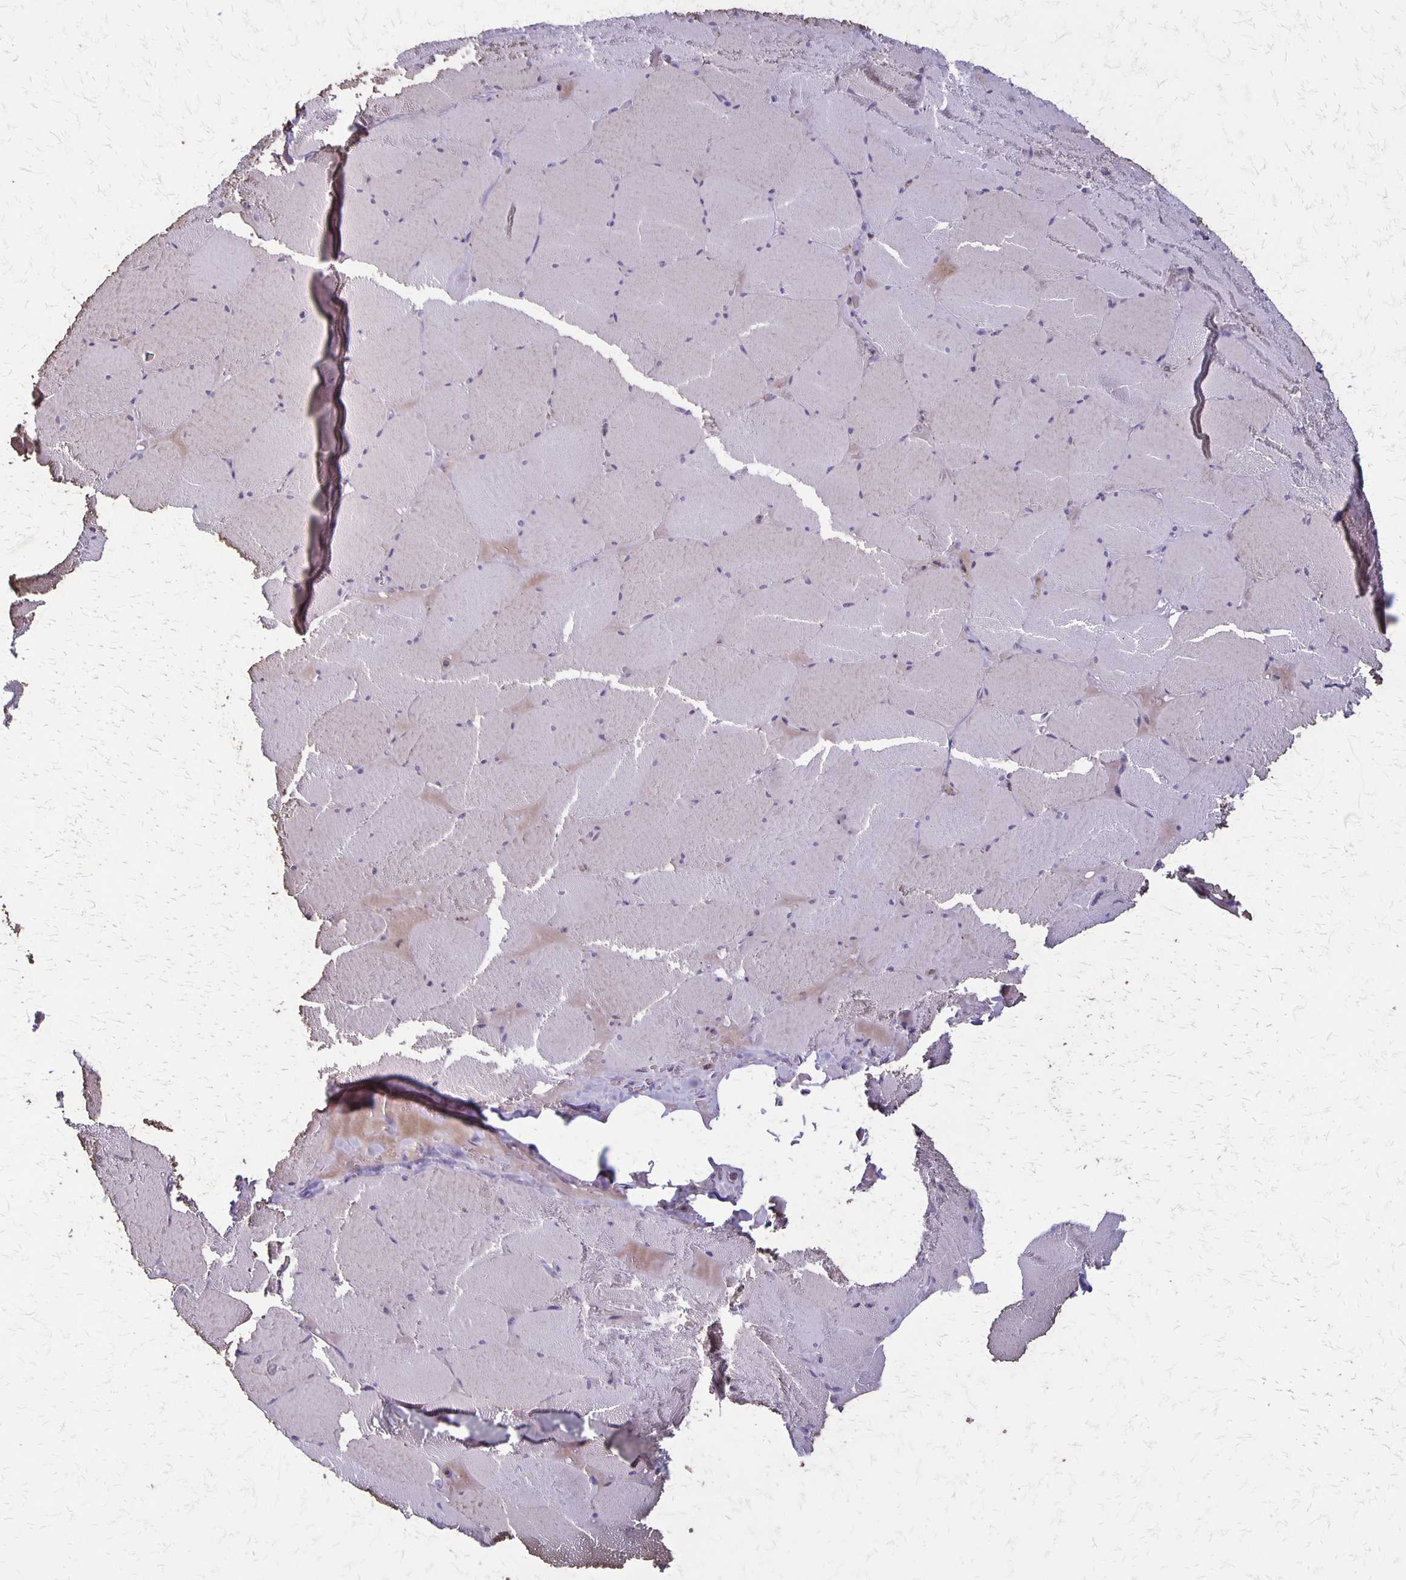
{"staining": {"intensity": "weak", "quantity": "<25%", "location": "cytoplasmic/membranous"}, "tissue": "skeletal muscle", "cell_type": "Myocytes", "image_type": "normal", "snomed": [{"axis": "morphology", "description": "Normal tissue, NOS"}, {"axis": "topography", "description": "Skeletal muscle"}, {"axis": "topography", "description": "Head-Neck"}], "caption": "IHC photomicrograph of normal skeletal muscle: skeletal muscle stained with DAB (3,3'-diaminobenzidine) shows no significant protein positivity in myocytes.", "gene": "SEPTIN5", "patient": {"sex": "male", "age": 66}}